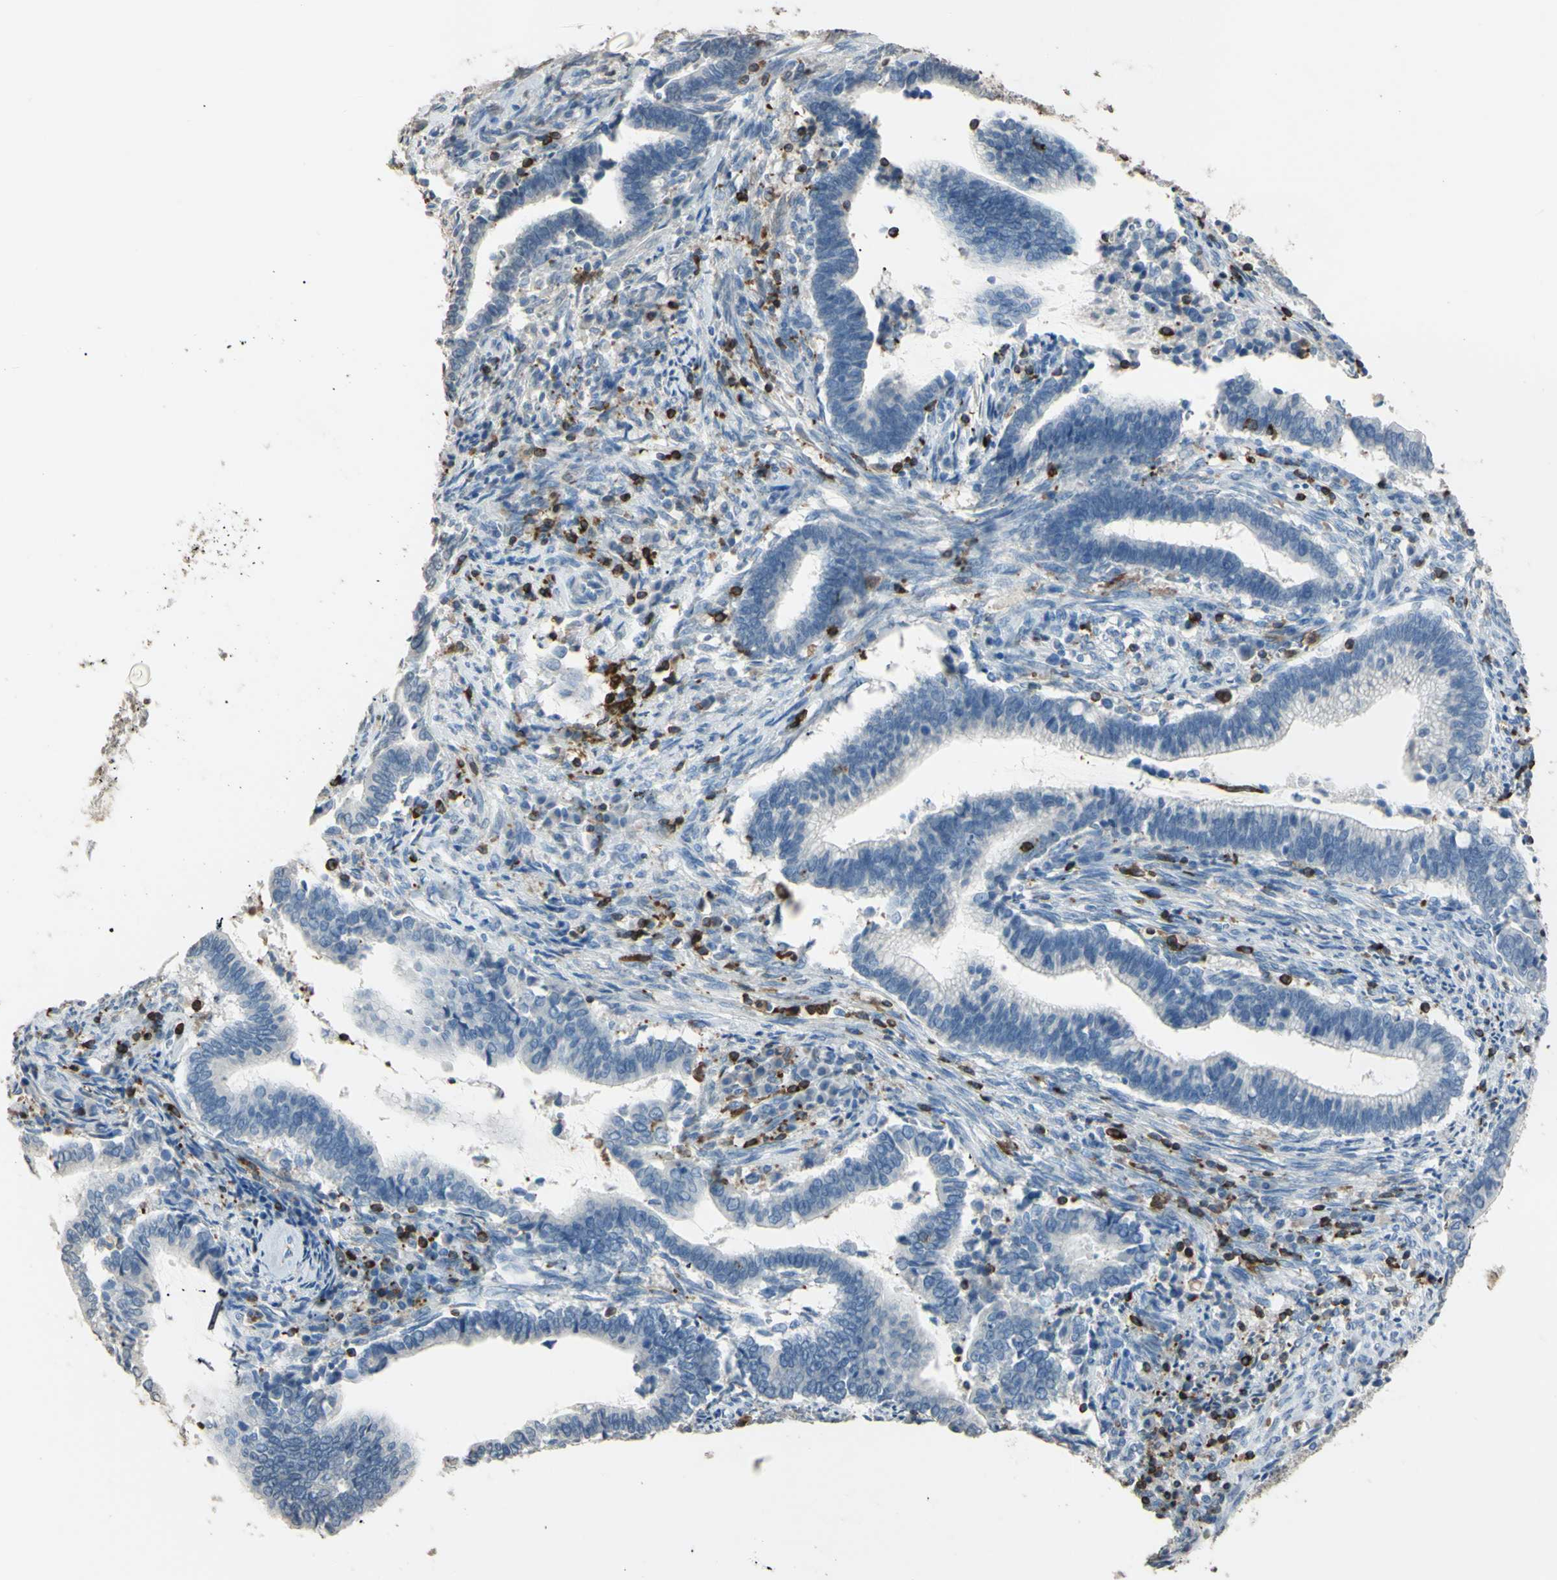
{"staining": {"intensity": "negative", "quantity": "none", "location": "none"}, "tissue": "cervical cancer", "cell_type": "Tumor cells", "image_type": "cancer", "snomed": [{"axis": "morphology", "description": "Adenocarcinoma, NOS"}, {"axis": "topography", "description": "Cervix"}], "caption": "This is an IHC image of human cervical cancer. There is no staining in tumor cells.", "gene": "PSTPIP1", "patient": {"sex": "female", "age": 44}}